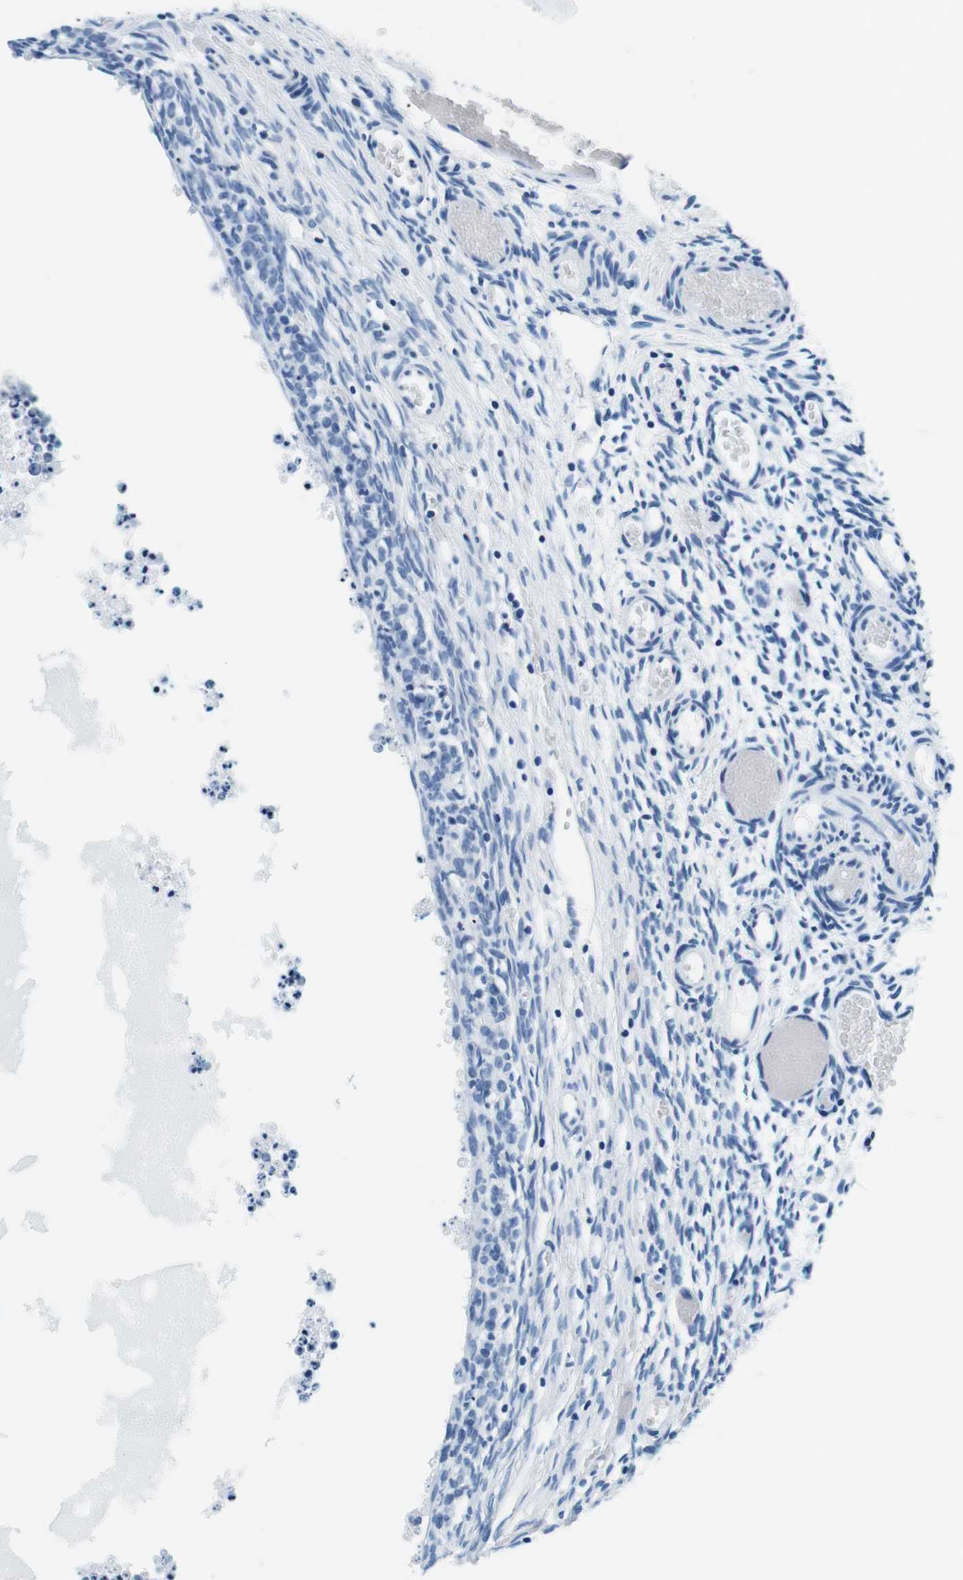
{"staining": {"intensity": "negative", "quantity": "none", "location": "none"}, "tissue": "ovary", "cell_type": "Follicle cells", "image_type": "normal", "snomed": [{"axis": "morphology", "description": "Normal tissue, NOS"}, {"axis": "topography", "description": "Ovary"}], "caption": "There is no significant staining in follicle cells of ovary. (Immunohistochemistry (ihc), brightfield microscopy, high magnification).", "gene": "ELANE", "patient": {"sex": "female", "age": 35}}